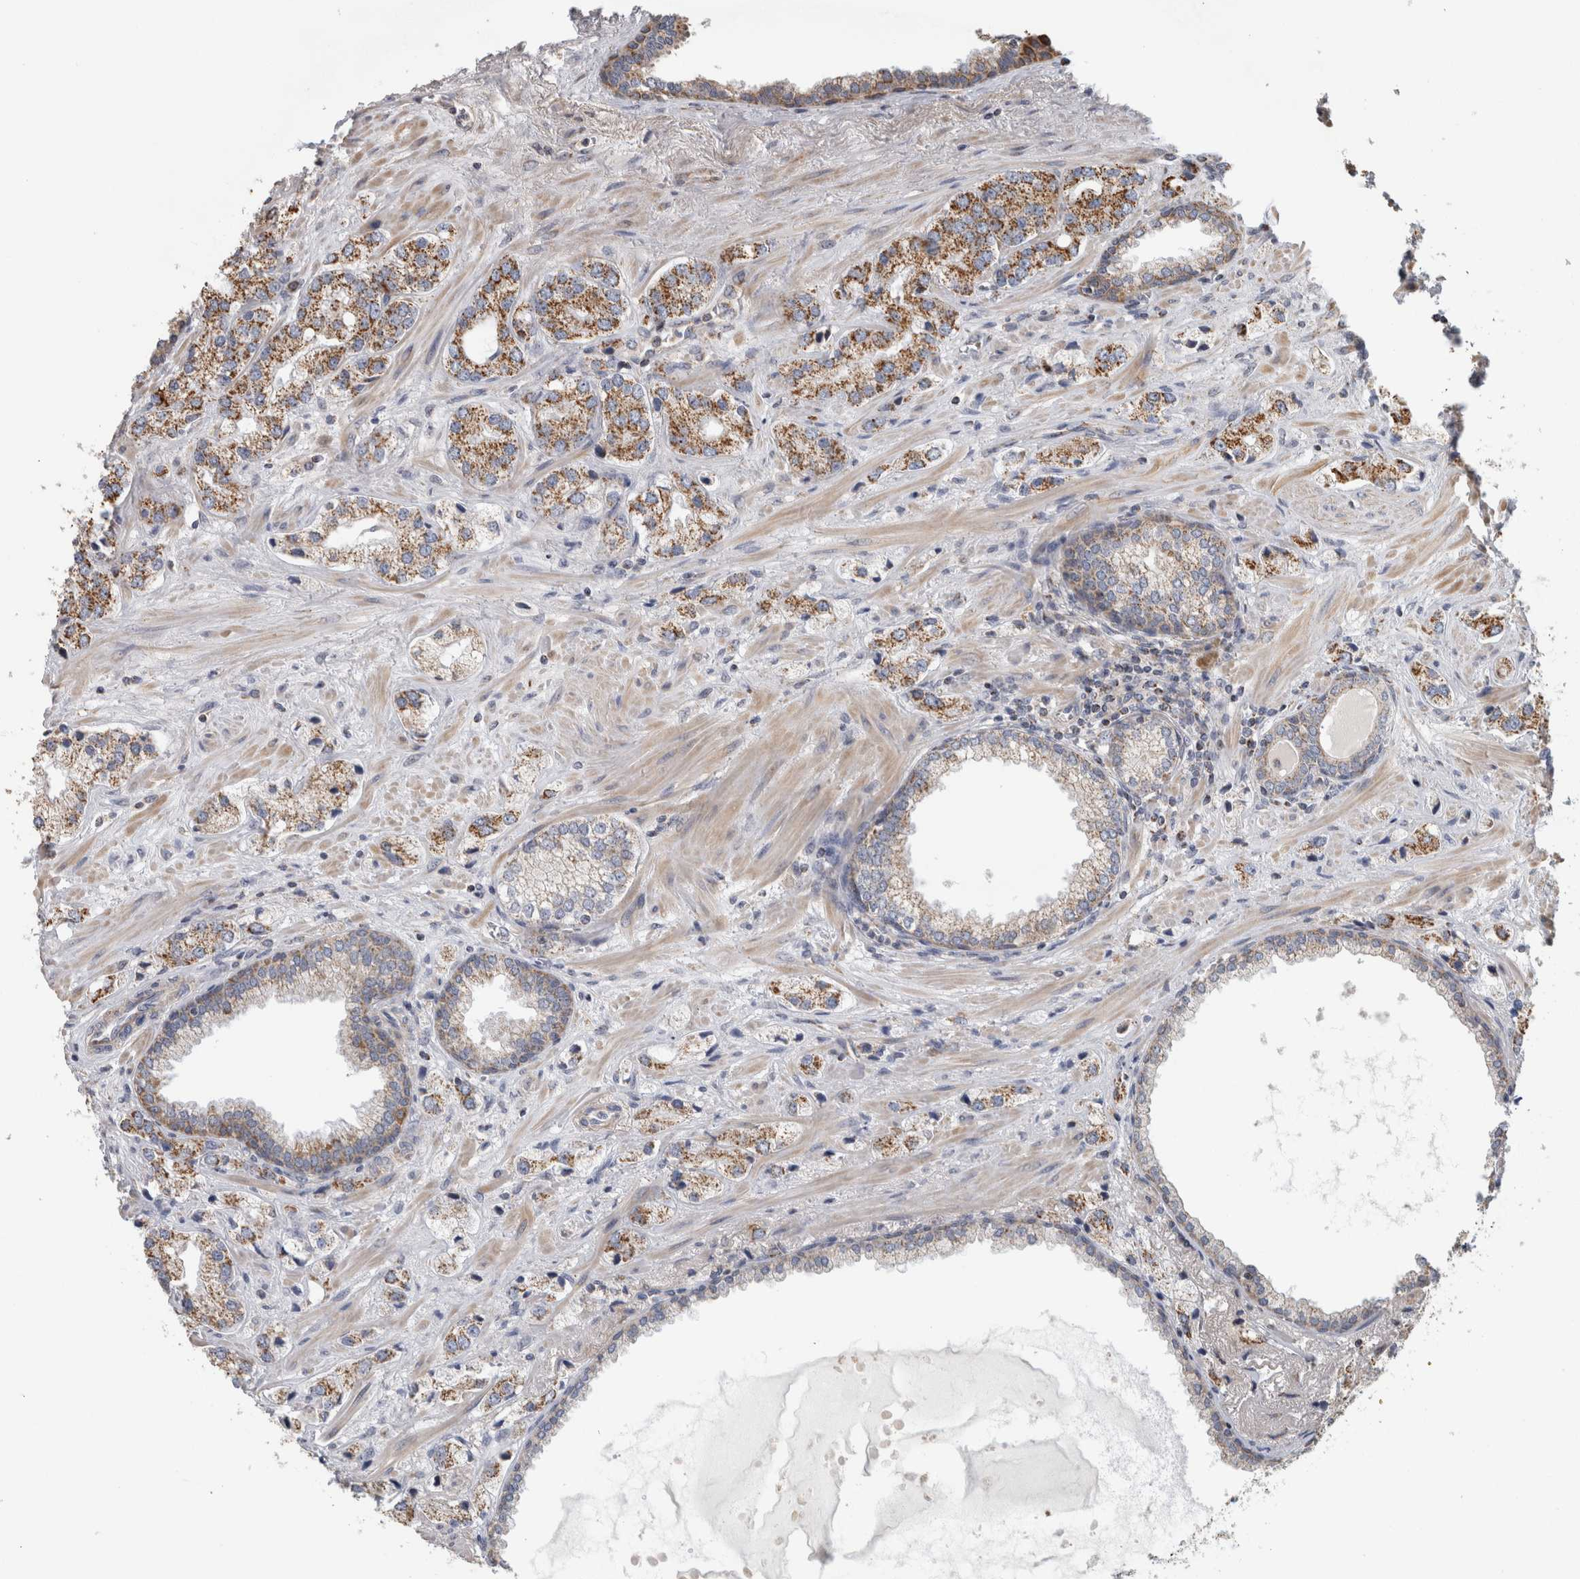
{"staining": {"intensity": "moderate", "quantity": ">75%", "location": "cytoplasmic/membranous"}, "tissue": "prostate cancer", "cell_type": "Tumor cells", "image_type": "cancer", "snomed": [{"axis": "morphology", "description": "Adenocarcinoma, High grade"}, {"axis": "topography", "description": "Prostate"}], "caption": "High-magnification brightfield microscopy of prostate cancer stained with DAB (brown) and counterstained with hematoxylin (blue). tumor cells exhibit moderate cytoplasmic/membranous expression is seen in approximately>75% of cells. The staining is performed using DAB brown chromogen to label protein expression. The nuclei are counter-stained blue using hematoxylin.", "gene": "ST8SIA1", "patient": {"sex": "male", "age": 66}}